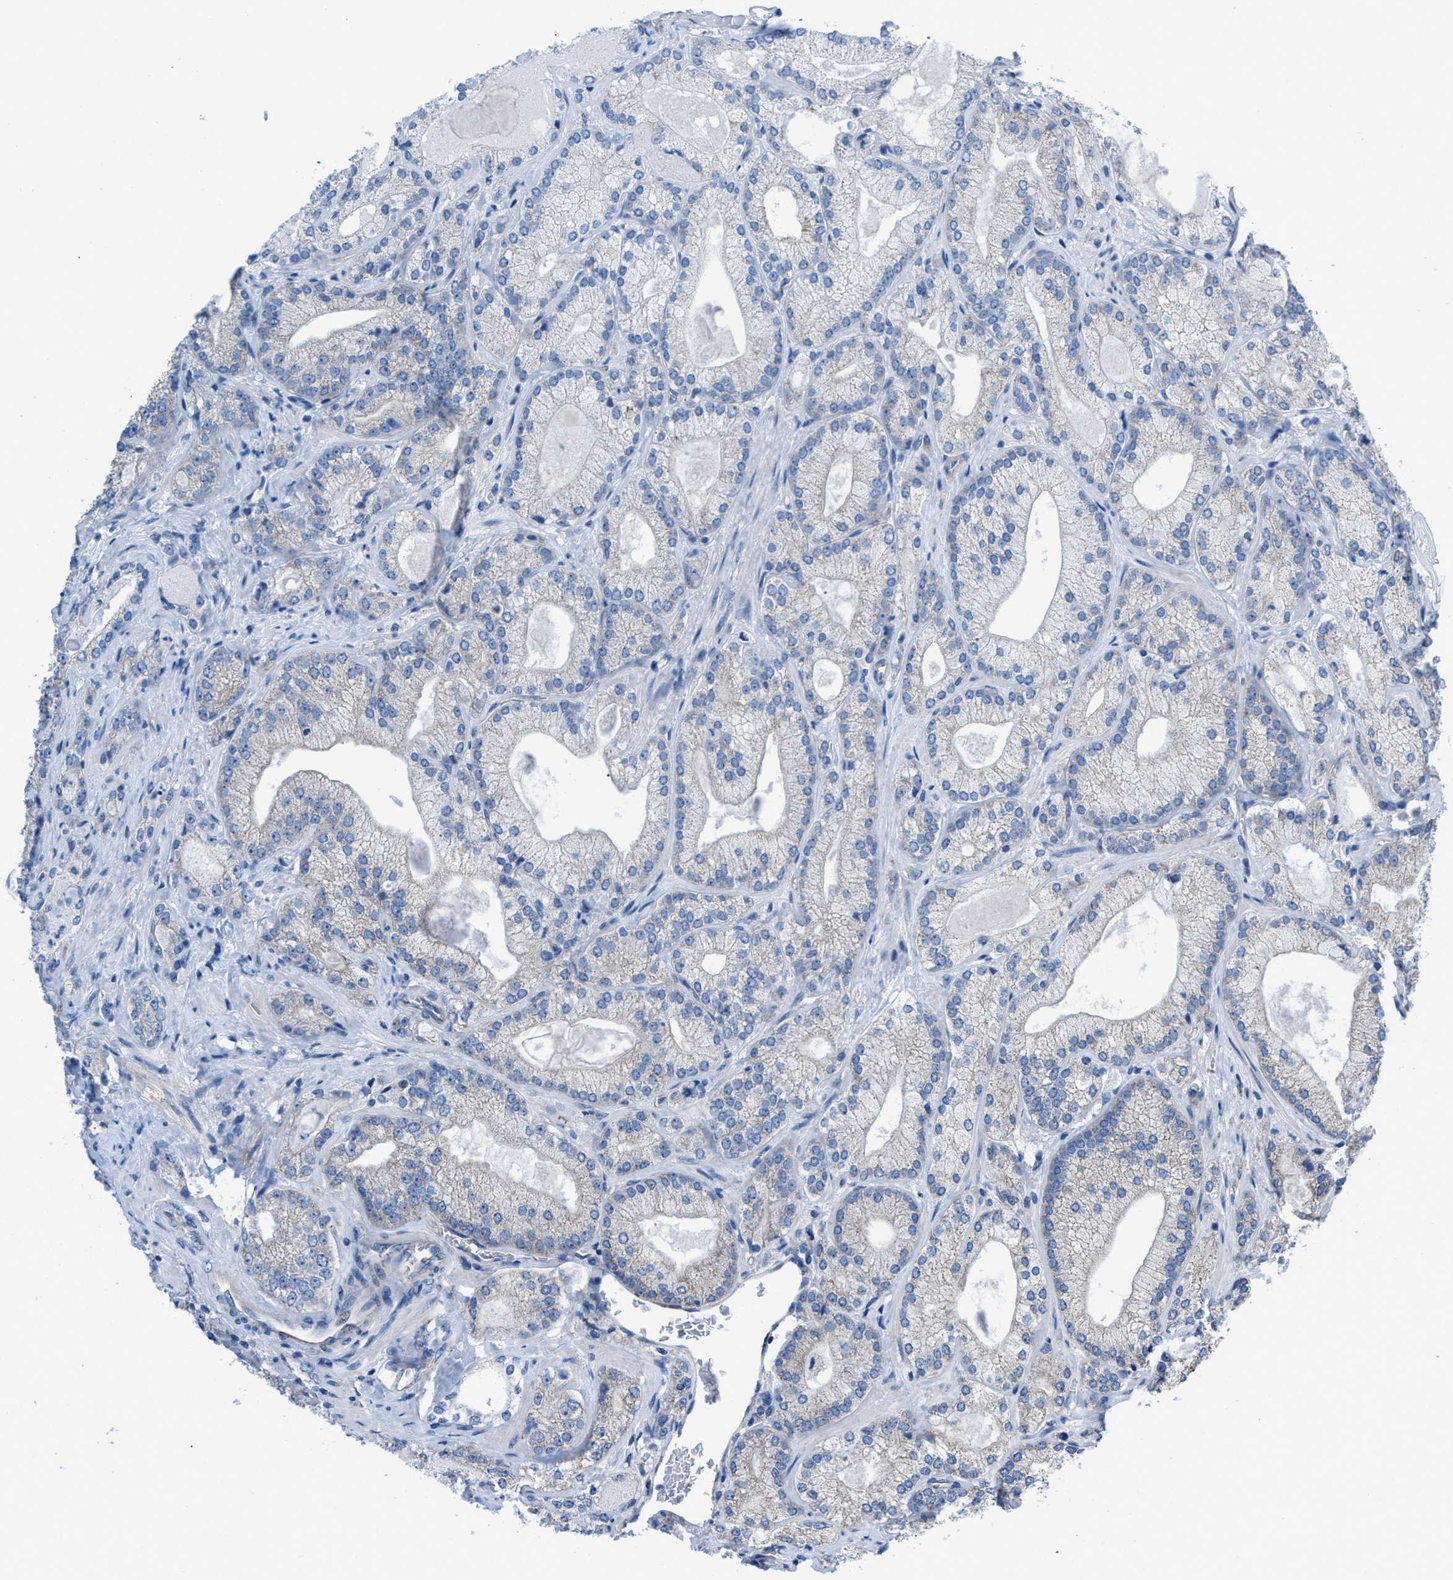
{"staining": {"intensity": "negative", "quantity": "none", "location": "none"}, "tissue": "prostate cancer", "cell_type": "Tumor cells", "image_type": "cancer", "snomed": [{"axis": "morphology", "description": "Adenocarcinoma, Low grade"}, {"axis": "topography", "description": "Prostate"}], "caption": "This photomicrograph is of prostate cancer stained with IHC to label a protein in brown with the nuclei are counter-stained blue. There is no staining in tumor cells. (Brightfield microscopy of DAB (3,3'-diaminobenzidine) immunohistochemistry (IHC) at high magnification).", "gene": "DOLPP1", "patient": {"sex": "male", "age": 65}}